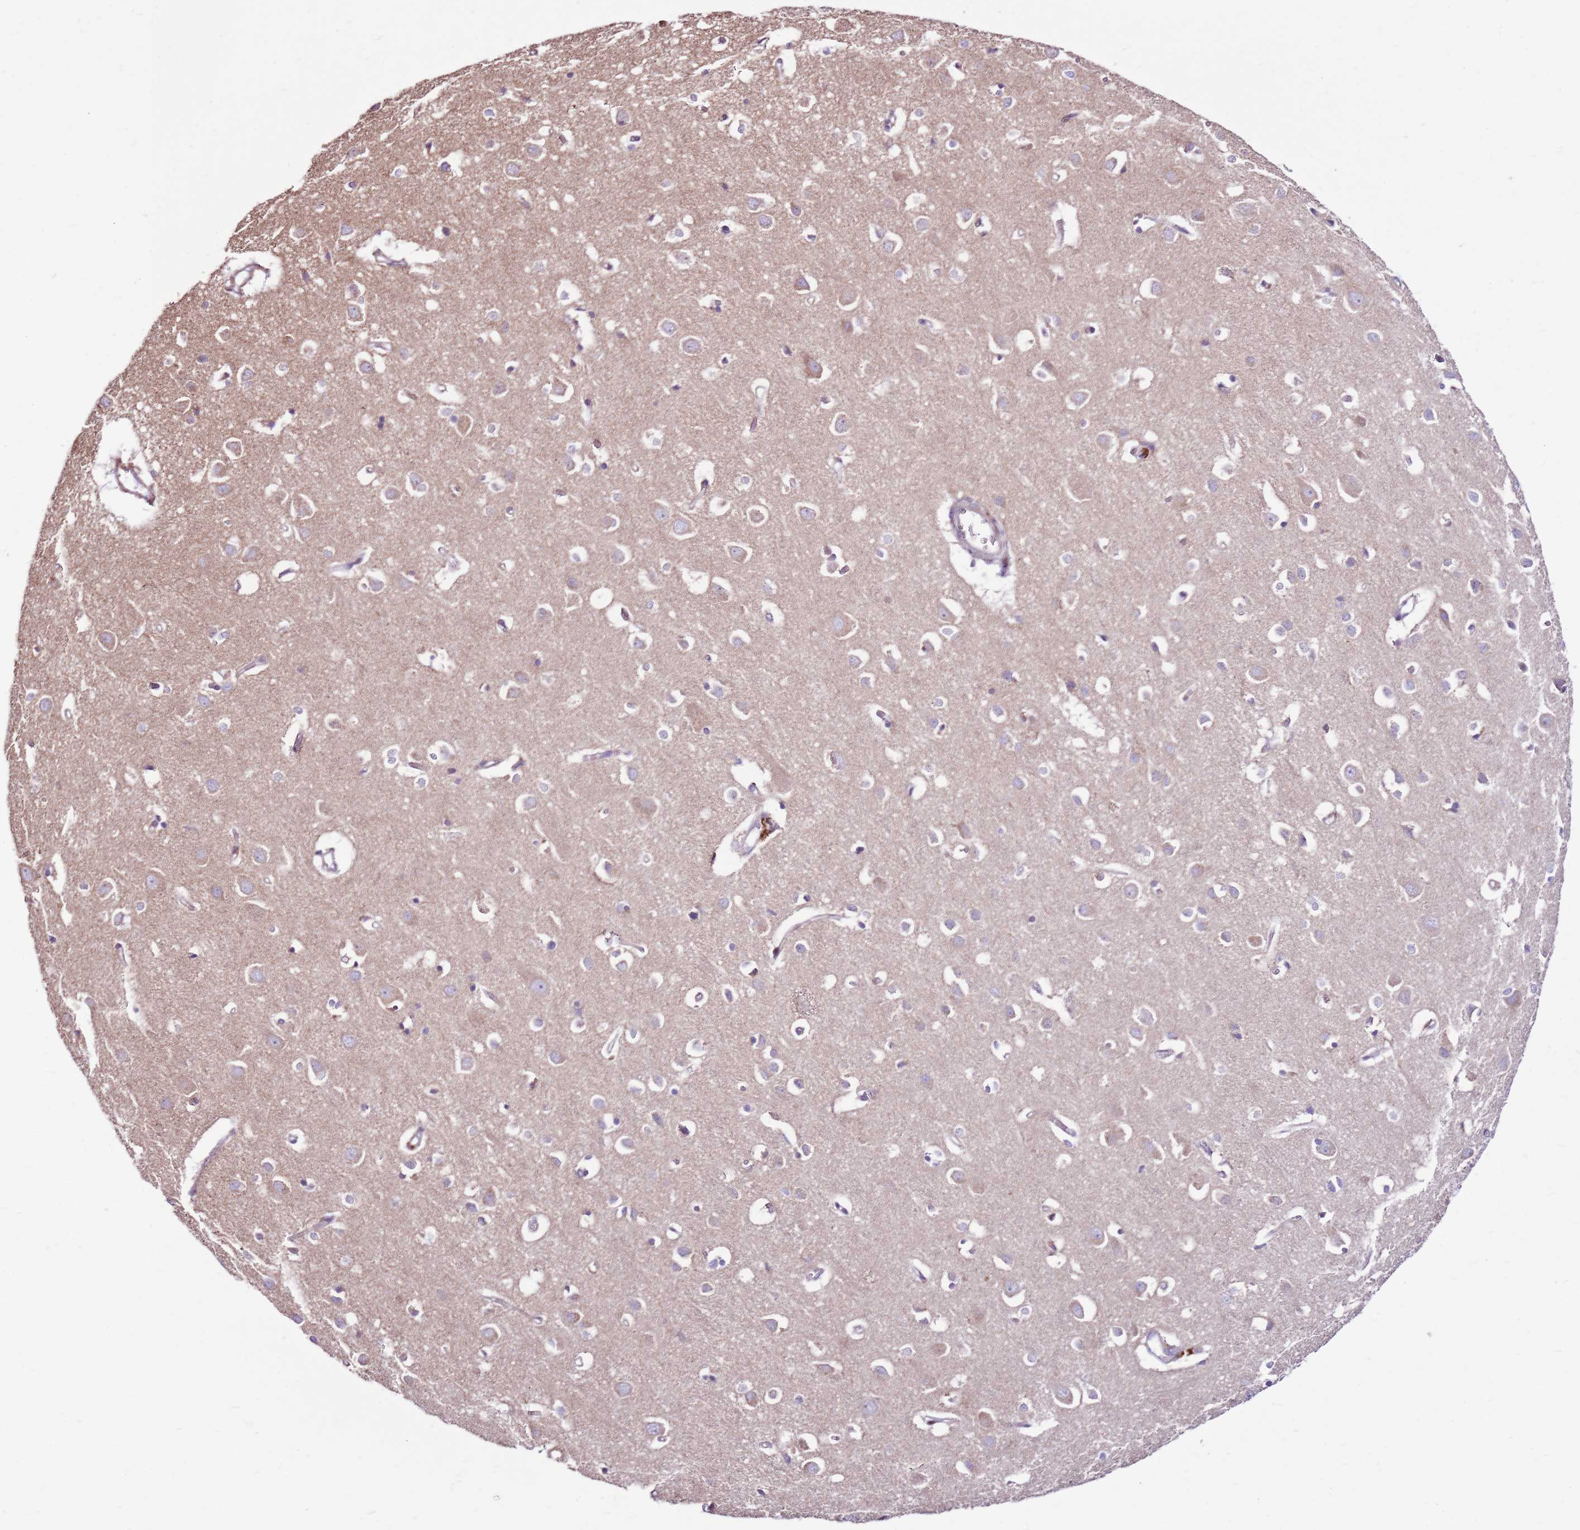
{"staining": {"intensity": "weak", "quantity": "<25%", "location": "cytoplasmic/membranous"}, "tissue": "cerebral cortex", "cell_type": "Endothelial cells", "image_type": "normal", "snomed": [{"axis": "morphology", "description": "Normal tissue, NOS"}, {"axis": "topography", "description": "Cerebral cortex"}], "caption": "Endothelial cells are negative for protein expression in unremarkable human cerebral cortex. (Stains: DAB (3,3'-diaminobenzidine) immunohistochemistry with hematoxylin counter stain, Microscopy: brightfield microscopy at high magnification).", "gene": "HECTD4", "patient": {"sex": "female", "age": 64}}